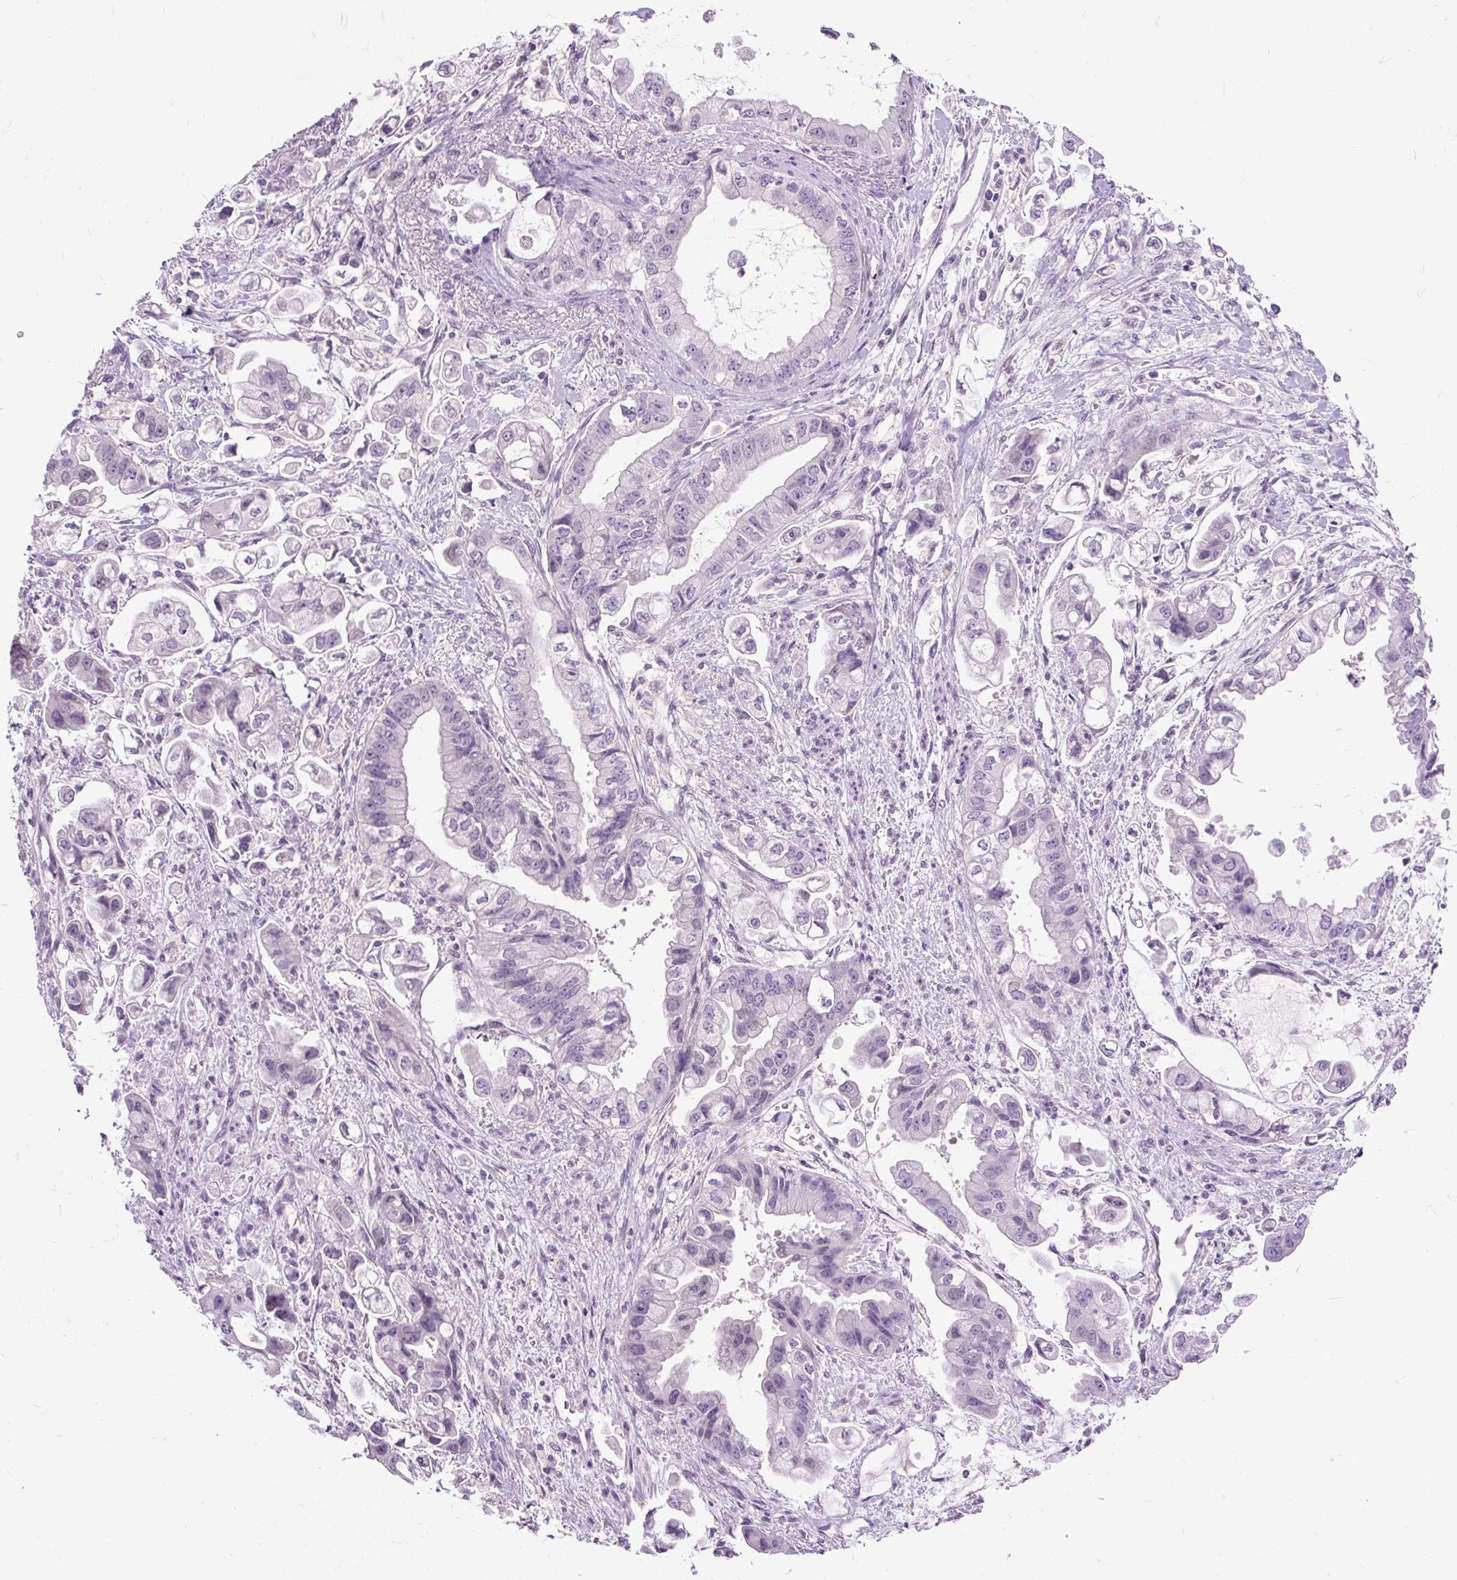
{"staining": {"intensity": "negative", "quantity": "none", "location": "none"}, "tissue": "stomach cancer", "cell_type": "Tumor cells", "image_type": "cancer", "snomed": [{"axis": "morphology", "description": "Adenocarcinoma, NOS"}, {"axis": "topography", "description": "Stomach"}], "caption": "Immunohistochemical staining of human adenocarcinoma (stomach) exhibits no significant expression in tumor cells.", "gene": "KRTAP20-3", "patient": {"sex": "male", "age": 62}}